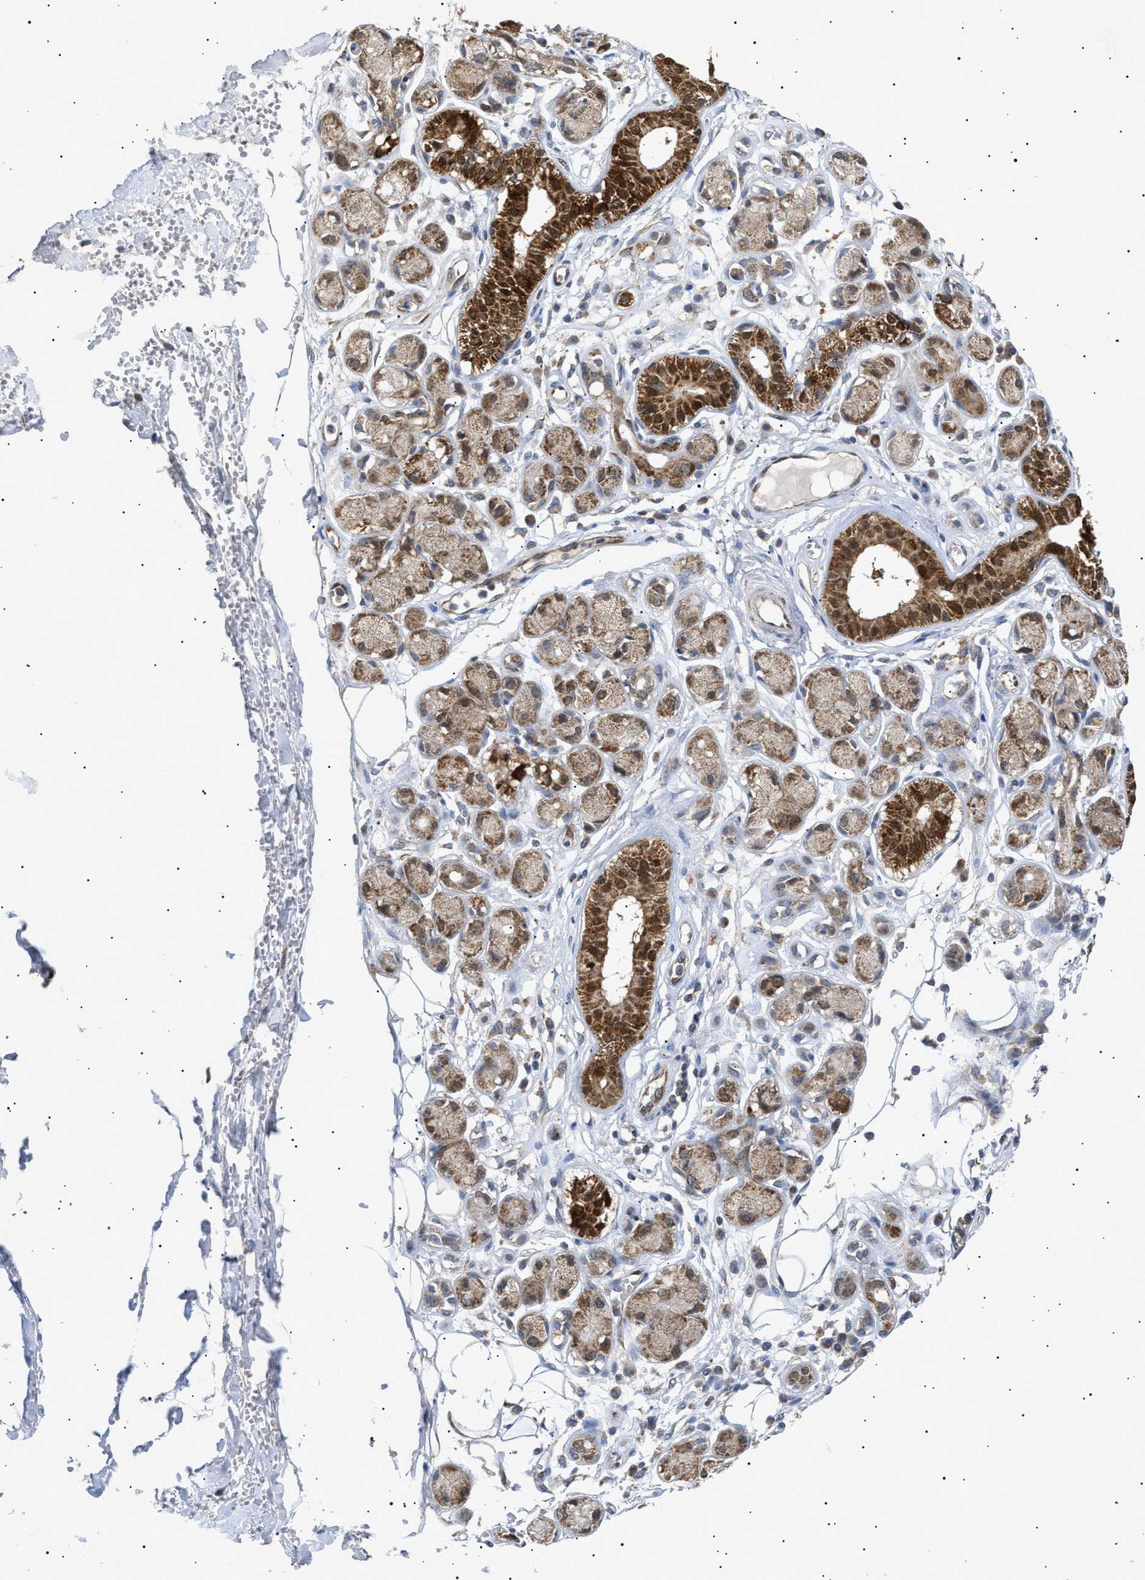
{"staining": {"intensity": "negative", "quantity": "none", "location": "none"}, "tissue": "adipose tissue", "cell_type": "Adipocytes", "image_type": "normal", "snomed": [{"axis": "morphology", "description": "Normal tissue, NOS"}, {"axis": "morphology", "description": "Inflammation, NOS"}, {"axis": "topography", "description": "Salivary gland"}, {"axis": "topography", "description": "Peripheral nerve tissue"}], "caption": "Micrograph shows no significant protein expression in adipocytes of unremarkable adipose tissue.", "gene": "SIRT5", "patient": {"sex": "female", "age": 75}}